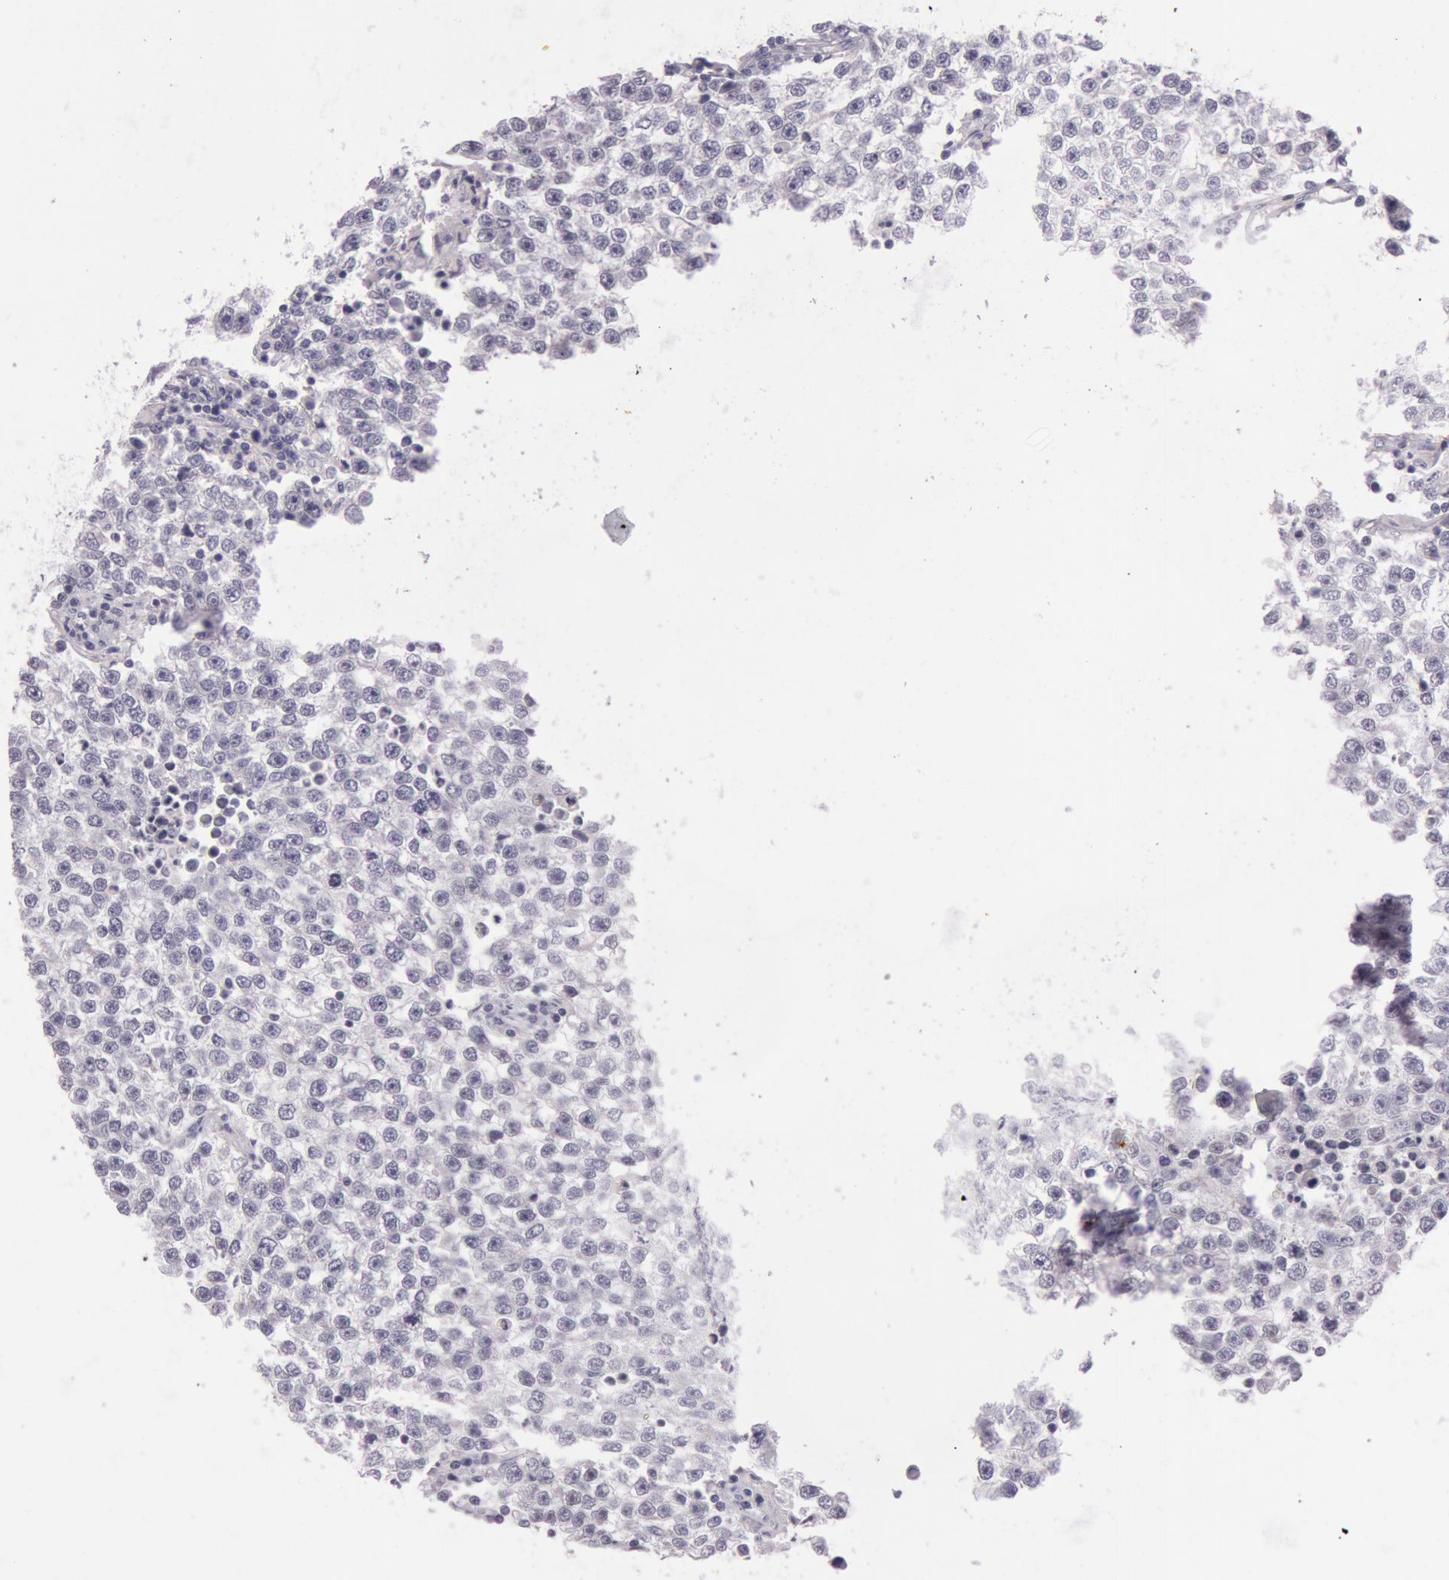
{"staining": {"intensity": "negative", "quantity": "none", "location": "none"}, "tissue": "testis cancer", "cell_type": "Tumor cells", "image_type": "cancer", "snomed": [{"axis": "morphology", "description": "Seminoma, NOS"}, {"axis": "topography", "description": "Testis"}], "caption": "There is no significant expression in tumor cells of testis cancer (seminoma).", "gene": "RBMY1F", "patient": {"sex": "male", "age": 36}}